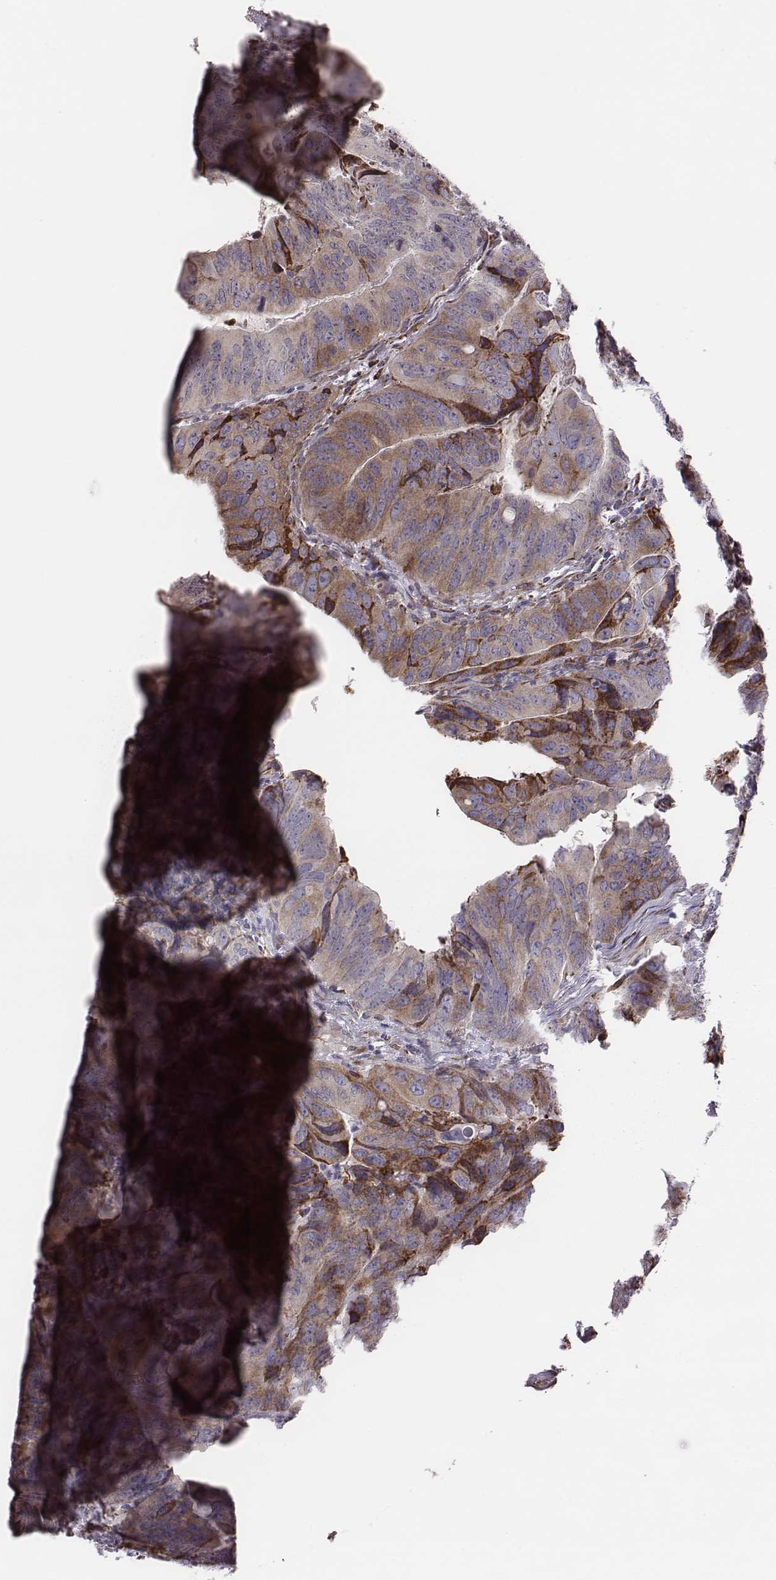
{"staining": {"intensity": "moderate", "quantity": ">75%", "location": "cytoplasmic/membranous"}, "tissue": "colorectal cancer", "cell_type": "Tumor cells", "image_type": "cancer", "snomed": [{"axis": "morphology", "description": "Adenocarcinoma, NOS"}, {"axis": "topography", "description": "Colon"}], "caption": "Colorectal adenocarcinoma stained for a protein reveals moderate cytoplasmic/membranous positivity in tumor cells.", "gene": "SELENOI", "patient": {"sex": "male", "age": 79}}